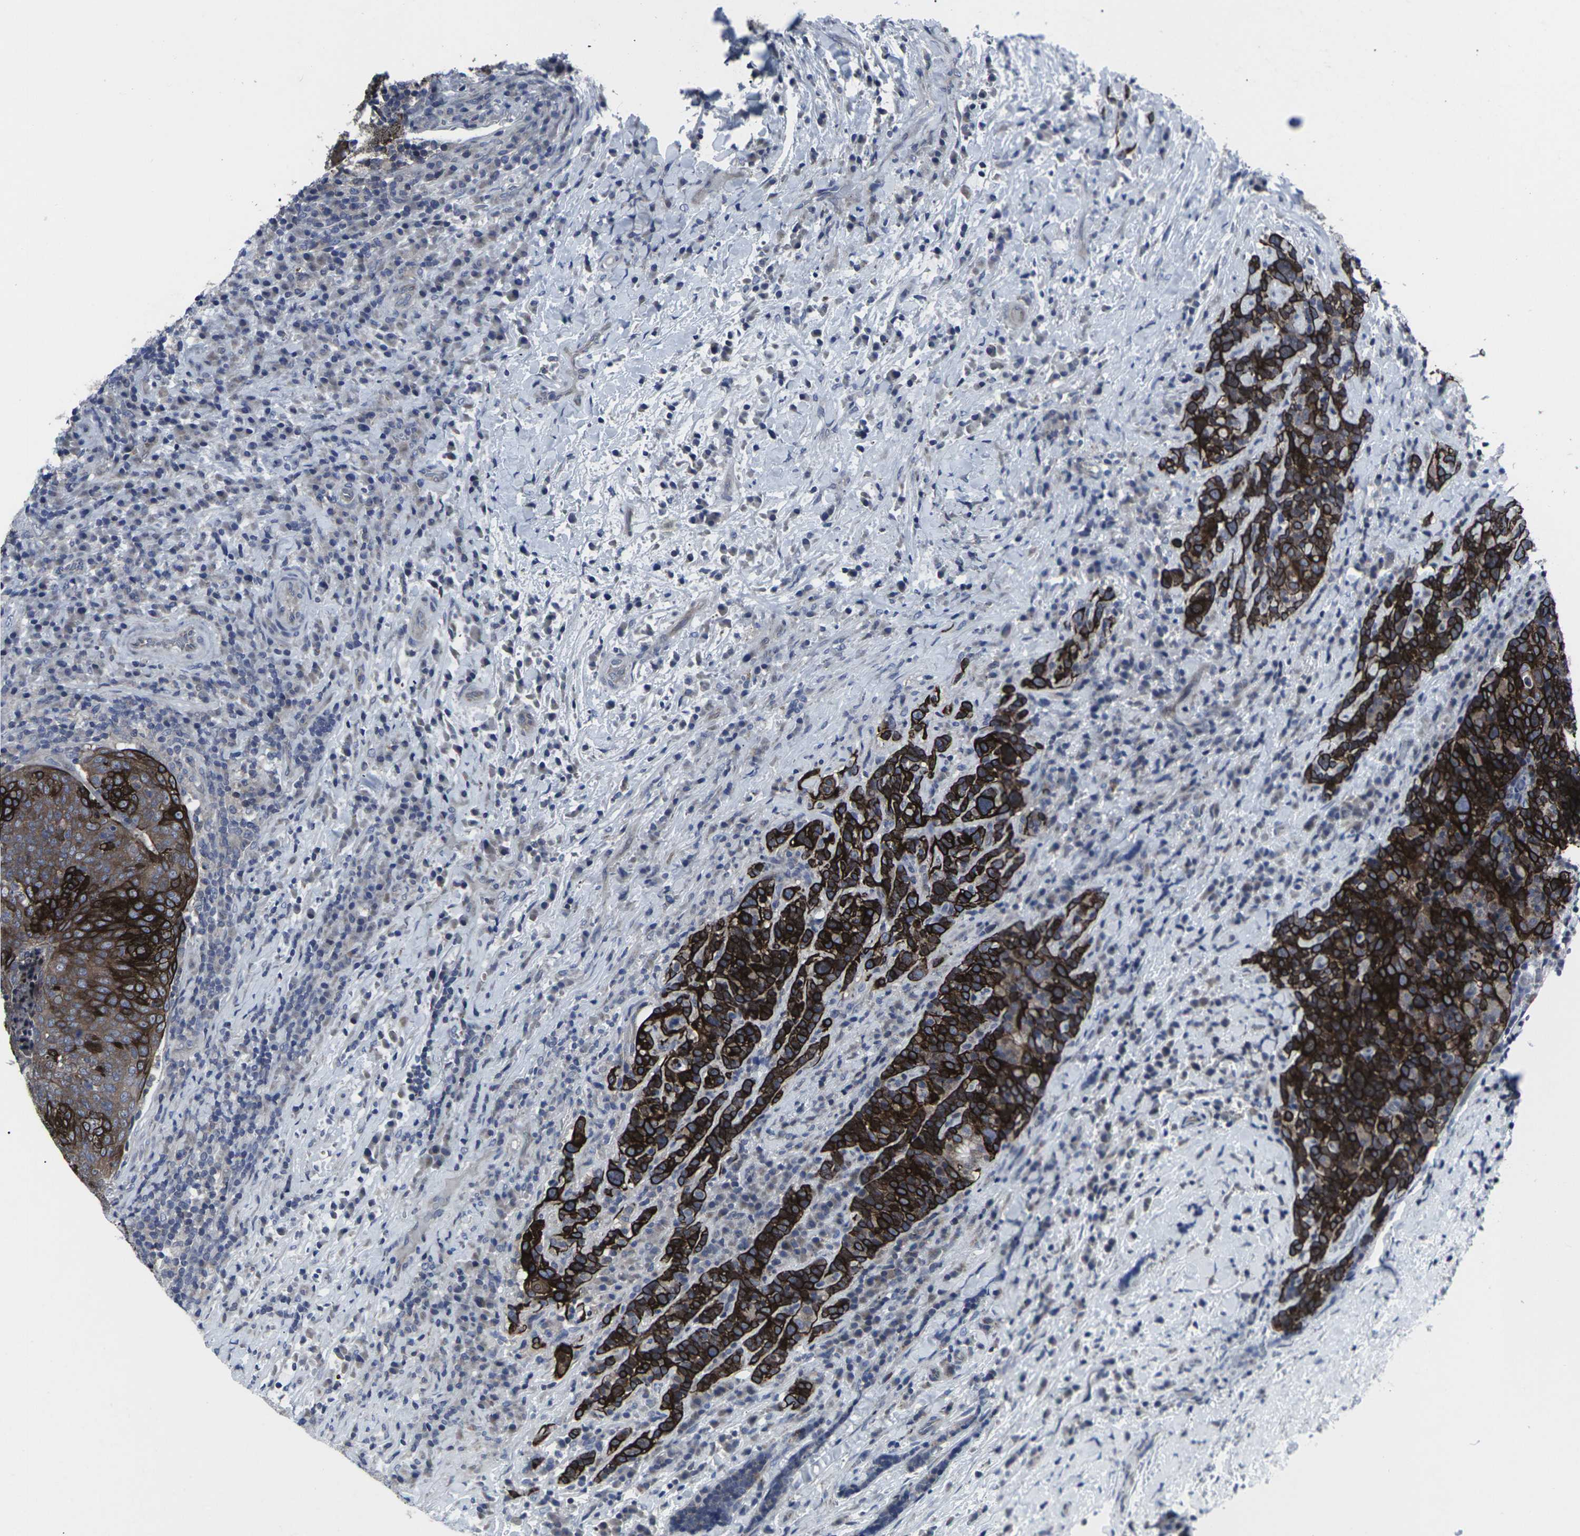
{"staining": {"intensity": "strong", "quantity": ">75%", "location": "cytoplasmic/membranous"}, "tissue": "head and neck cancer", "cell_type": "Tumor cells", "image_type": "cancer", "snomed": [{"axis": "morphology", "description": "Squamous cell carcinoma, NOS"}, {"axis": "morphology", "description": "Squamous cell carcinoma, metastatic, NOS"}, {"axis": "topography", "description": "Lymph node"}, {"axis": "topography", "description": "Head-Neck"}], "caption": "Strong cytoplasmic/membranous expression for a protein is appreciated in about >75% of tumor cells of head and neck cancer (squamous cell carcinoma) using immunohistochemistry.", "gene": "HPRT1", "patient": {"sex": "male", "age": 62}}